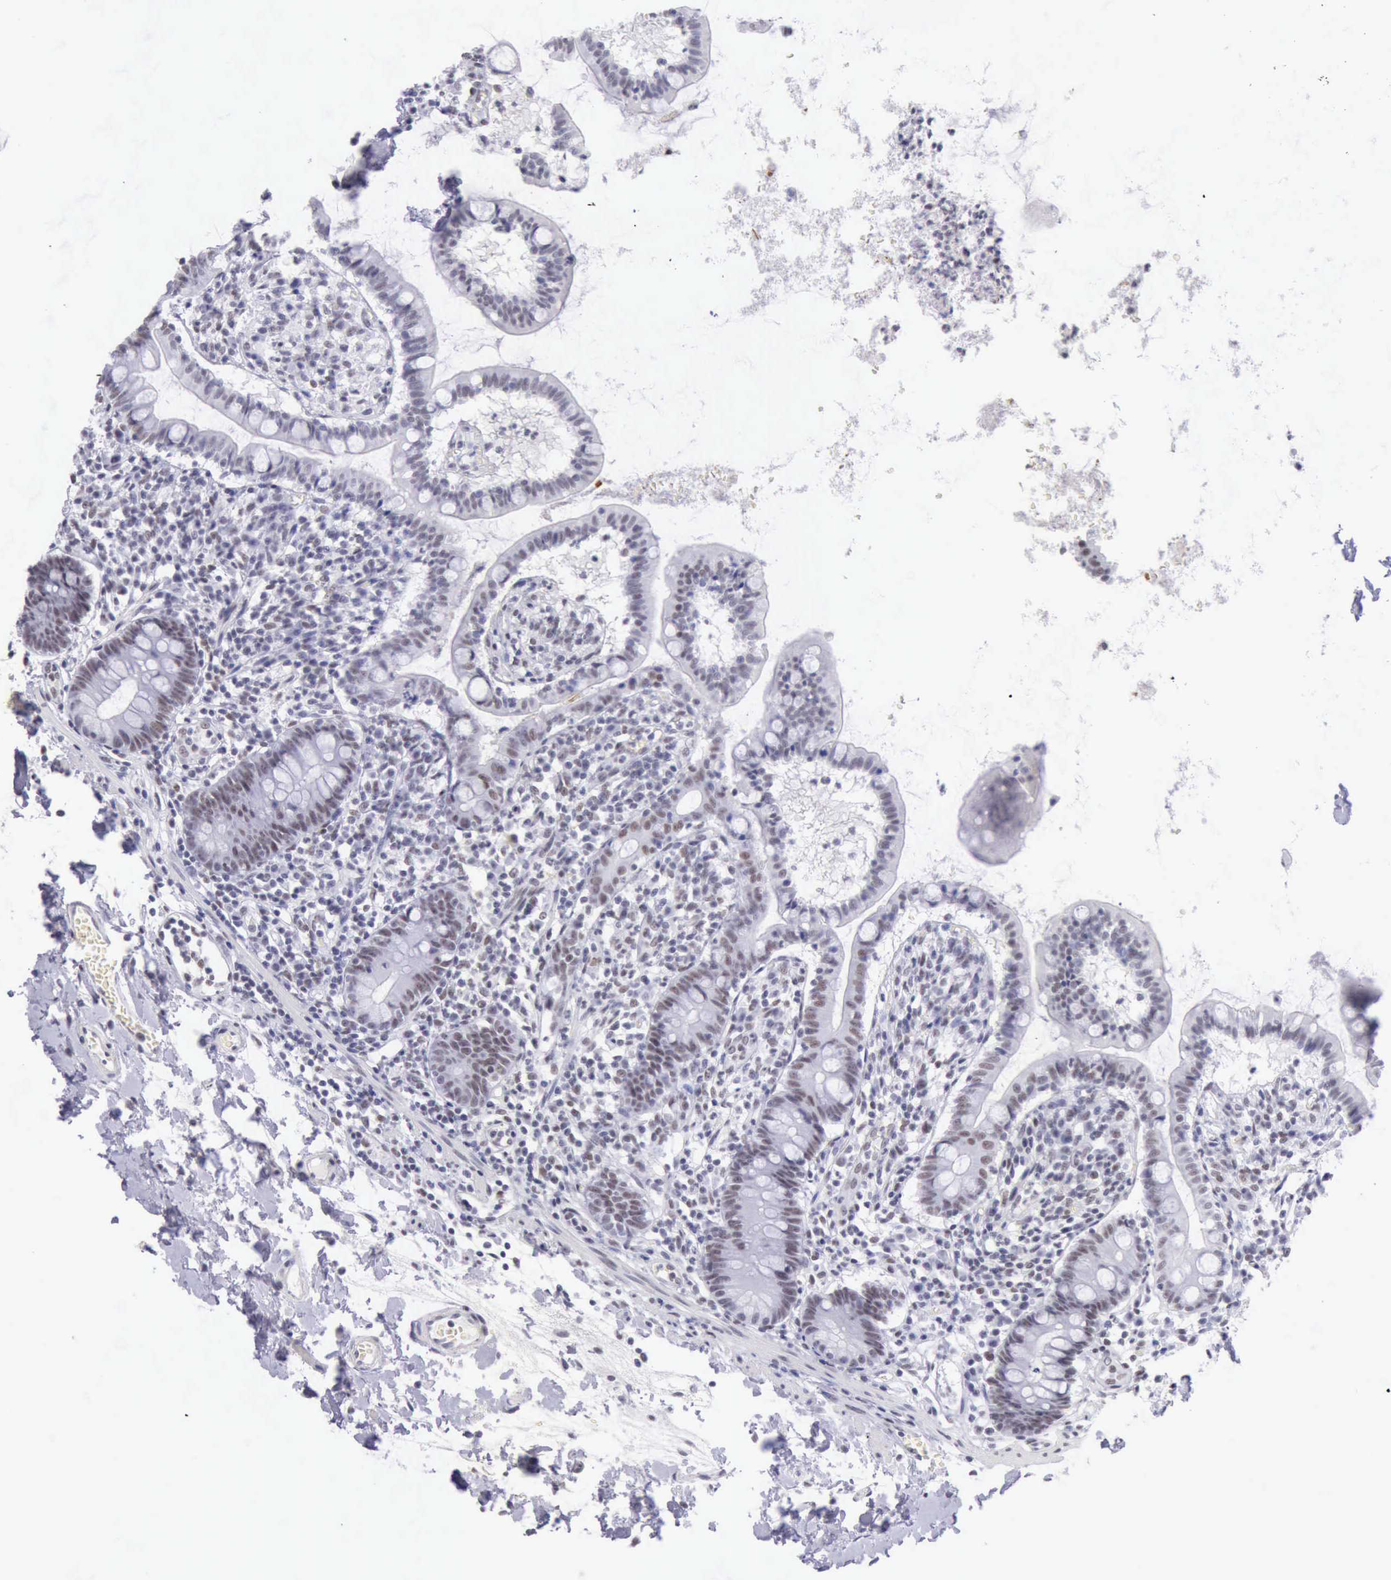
{"staining": {"intensity": "weak", "quantity": "25%-75%", "location": "nuclear"}, "tissue": "small intestine", "cell_type": "Glandular cells", "image_type": "normal", "snomed": [{"axis": "morphology", "description": "Normal tissue, NOS"}, {"axis": "topography", "description": "Small intestine"}], "caption": "This is an image of immunohistochemistry staining of normal small intestine, which shows weak staining in the nuclear of glandular cells.", "gene": "EP300", "patient": {"sex": "female", "age": 61}}